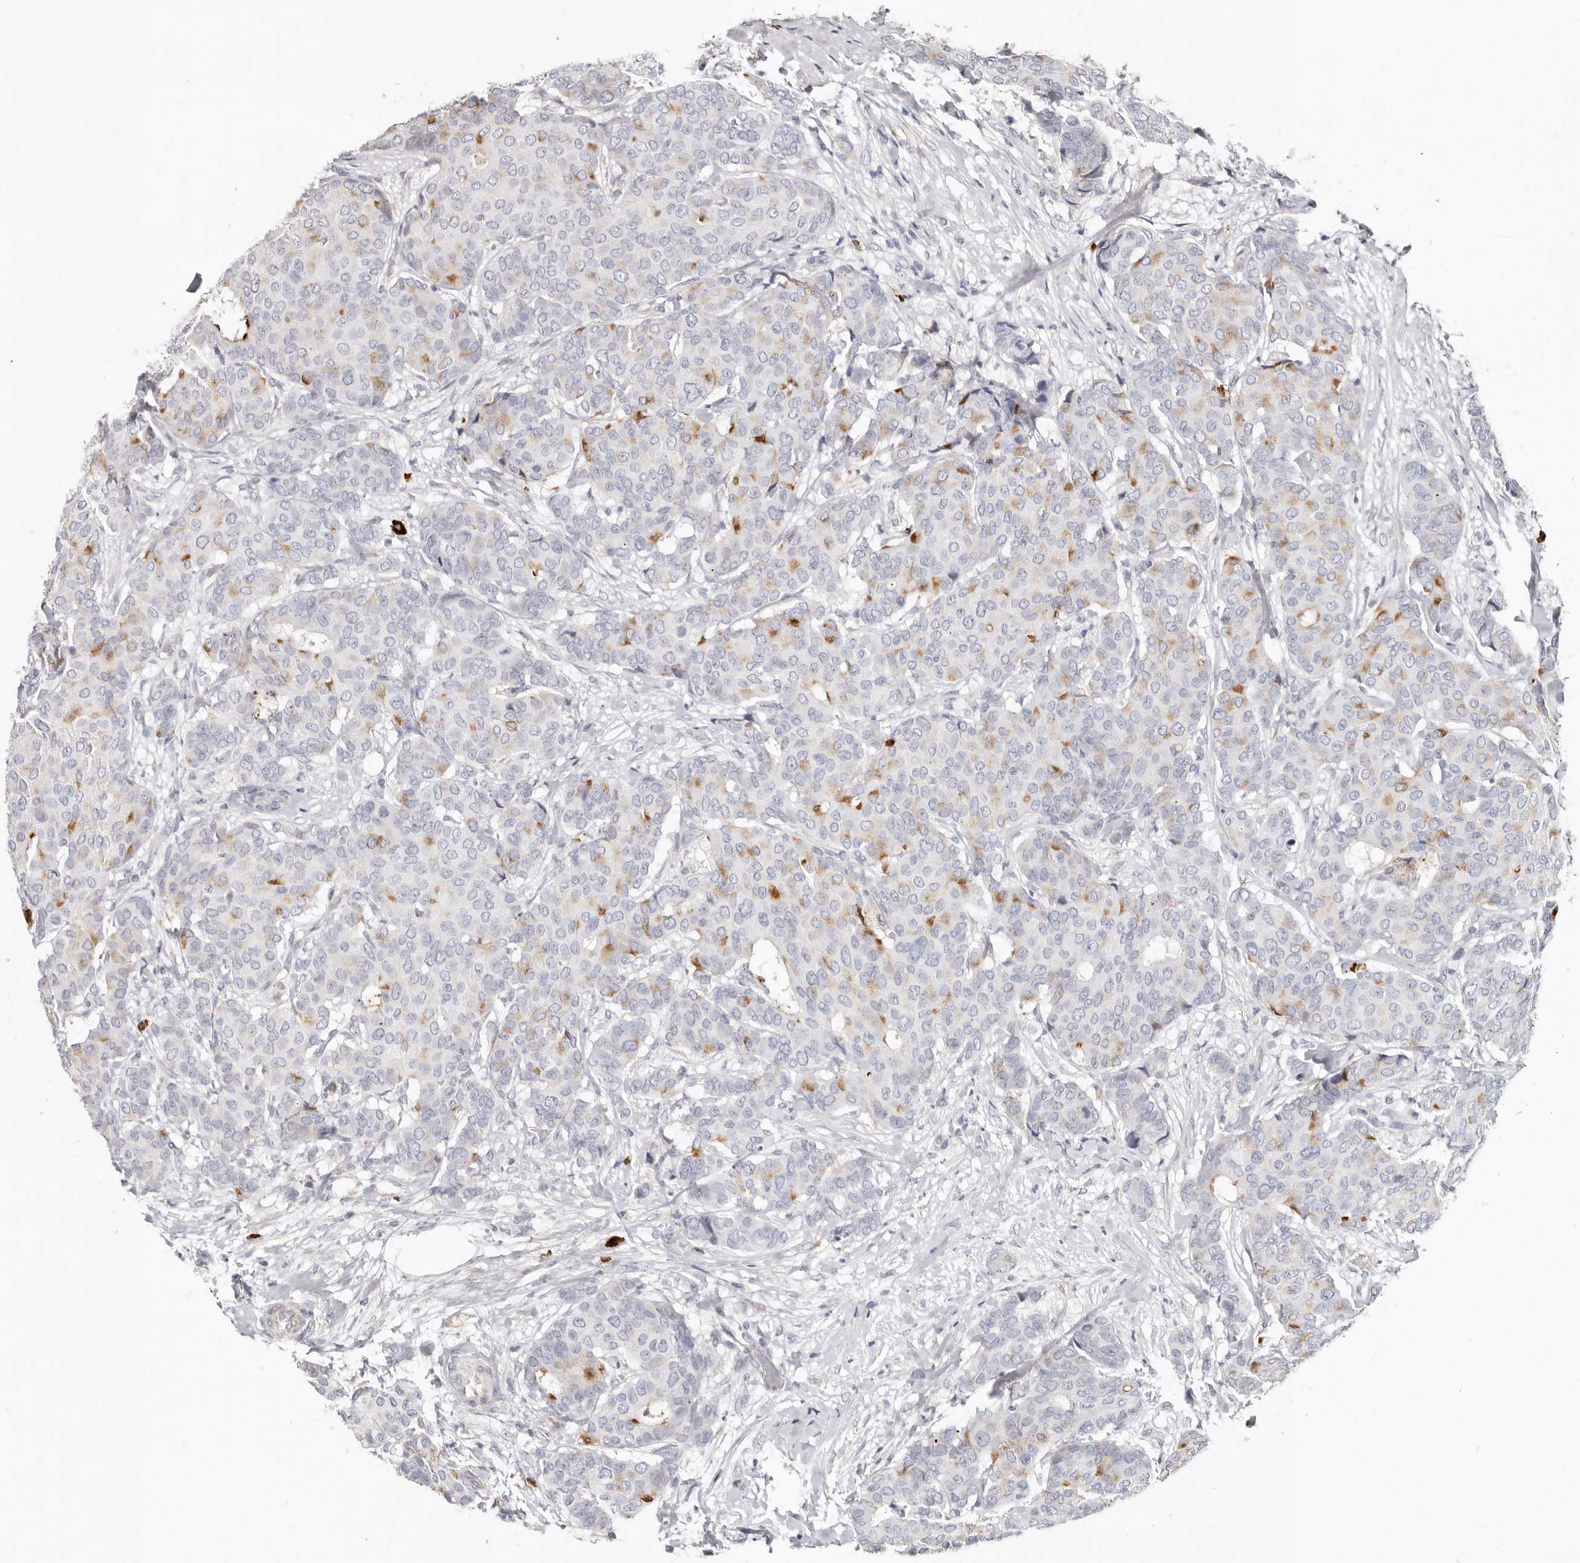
{"staining": {"intensity": "moderate", "quantity": "<25%", "location": "cytoplasmic/membranous"}, "tissue": "breast cancer", "cell_type": "Tumor cells", "image_type": "cancer", "snomed": [{"axis": "morphology", "description": "Duct carcinoma"}, {"axis": "topography", "description": "Breast"}], "caption": "This micrograph reveals breast cancer stained with immunohistochemistry (IHC) to label a protein in brown. The cytoplasmic/membranous of tumor cells show moderate positivity for the protein. Nuclei are counter-stained blue.", "gene": "PKDCC", "patient": {"sex": "female", "age": 75}}